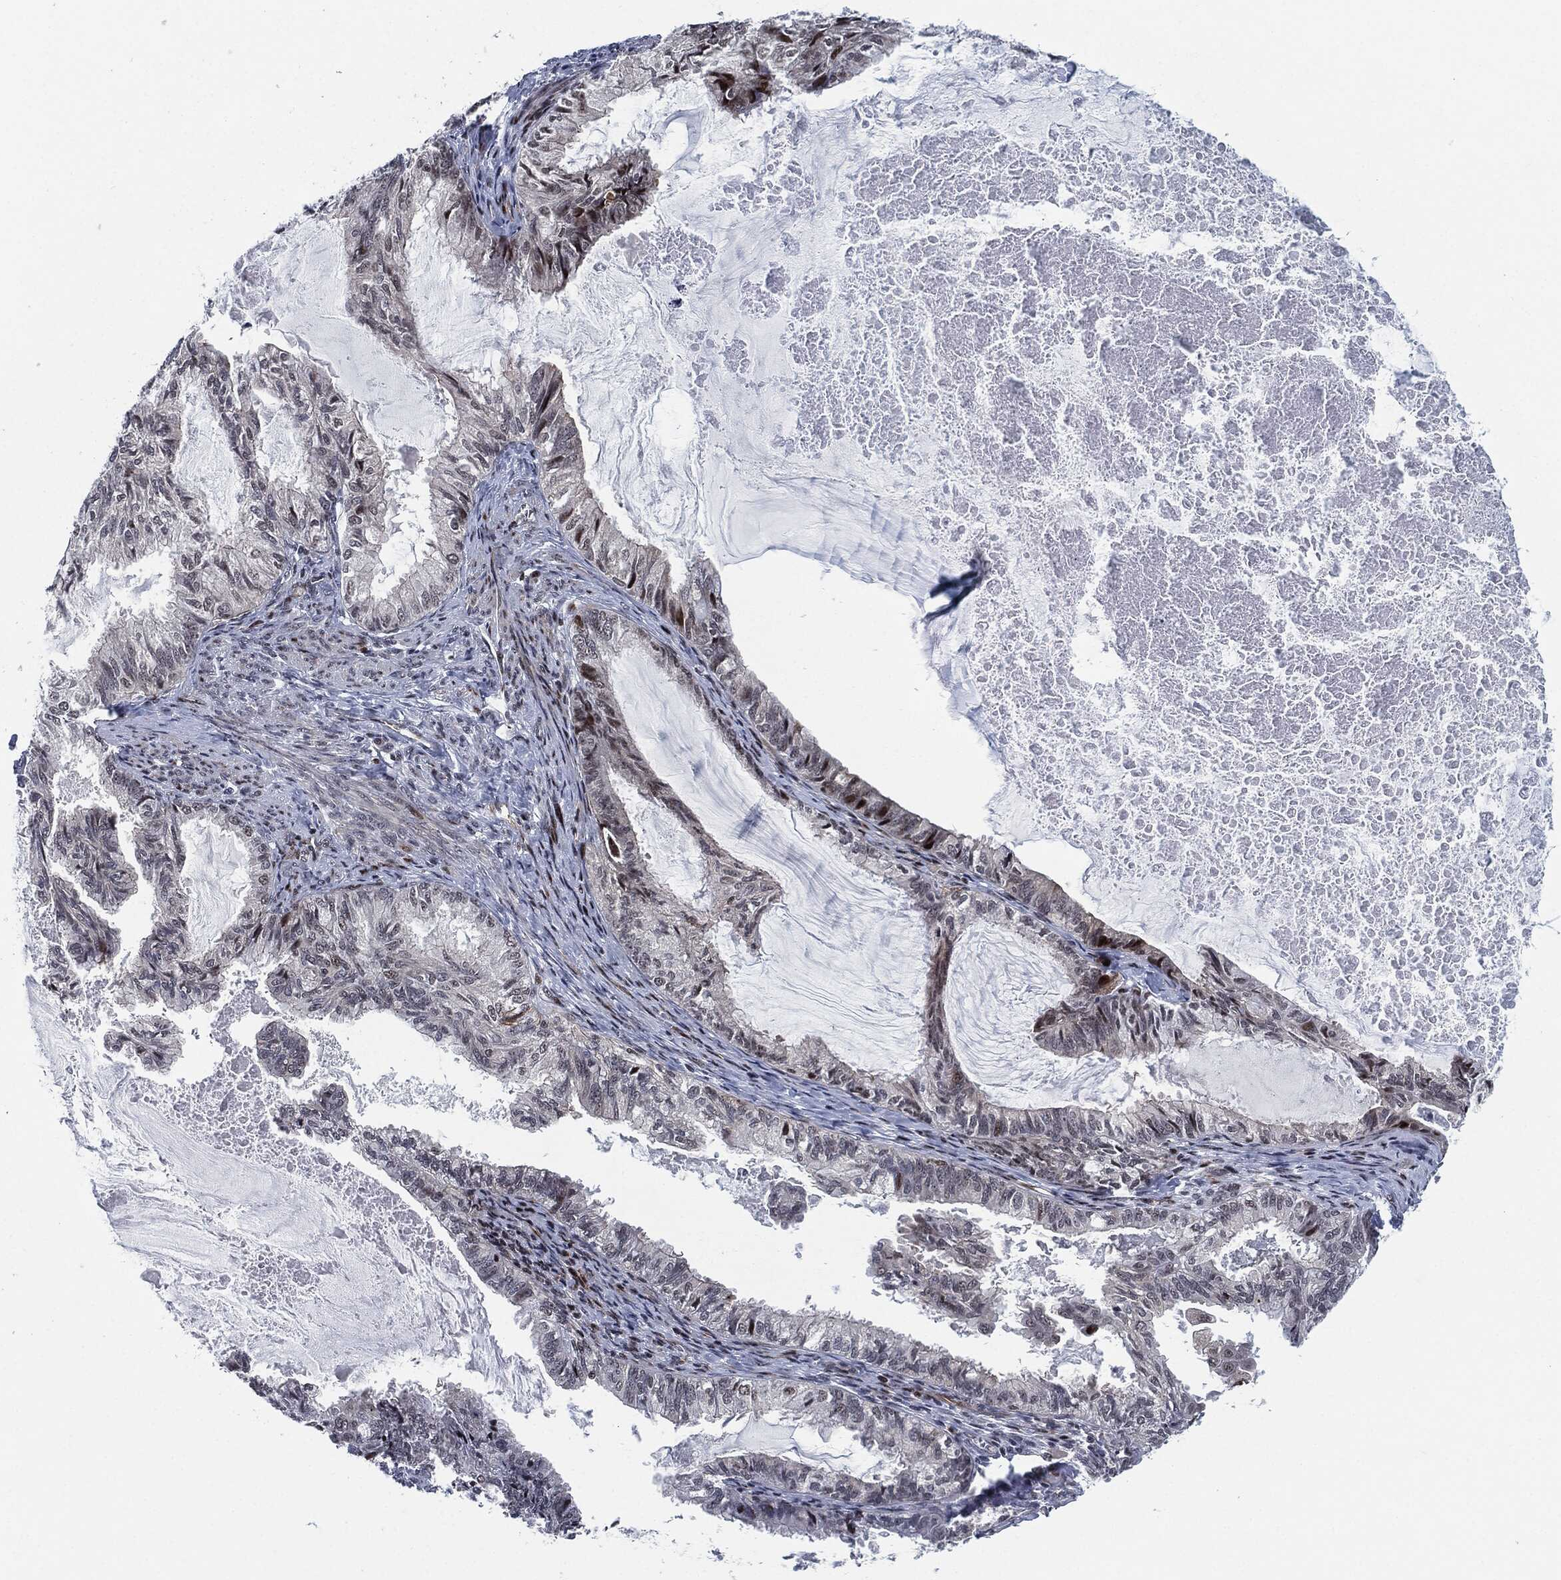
{"staining": {"intensity": "strong", "quantity": "<25%", "location": "nuclear"}, "tissue": "endometrial cancer", "cell_type": "Tumor cells", "image_type": "cancer", "snomed": [{"axis": "morphology", "description": "Adenocarcinoma, NOS"}, {"axis": "topography", "description": "Endometrium"}], "caption": "Endometrial cancer was stained to show a protein in brown. There is medium levels of strong nuclear expression in approximately <25% of tumor cells.", "gene": "AKT2", "patient": {"sex": "female", "age": 86}}